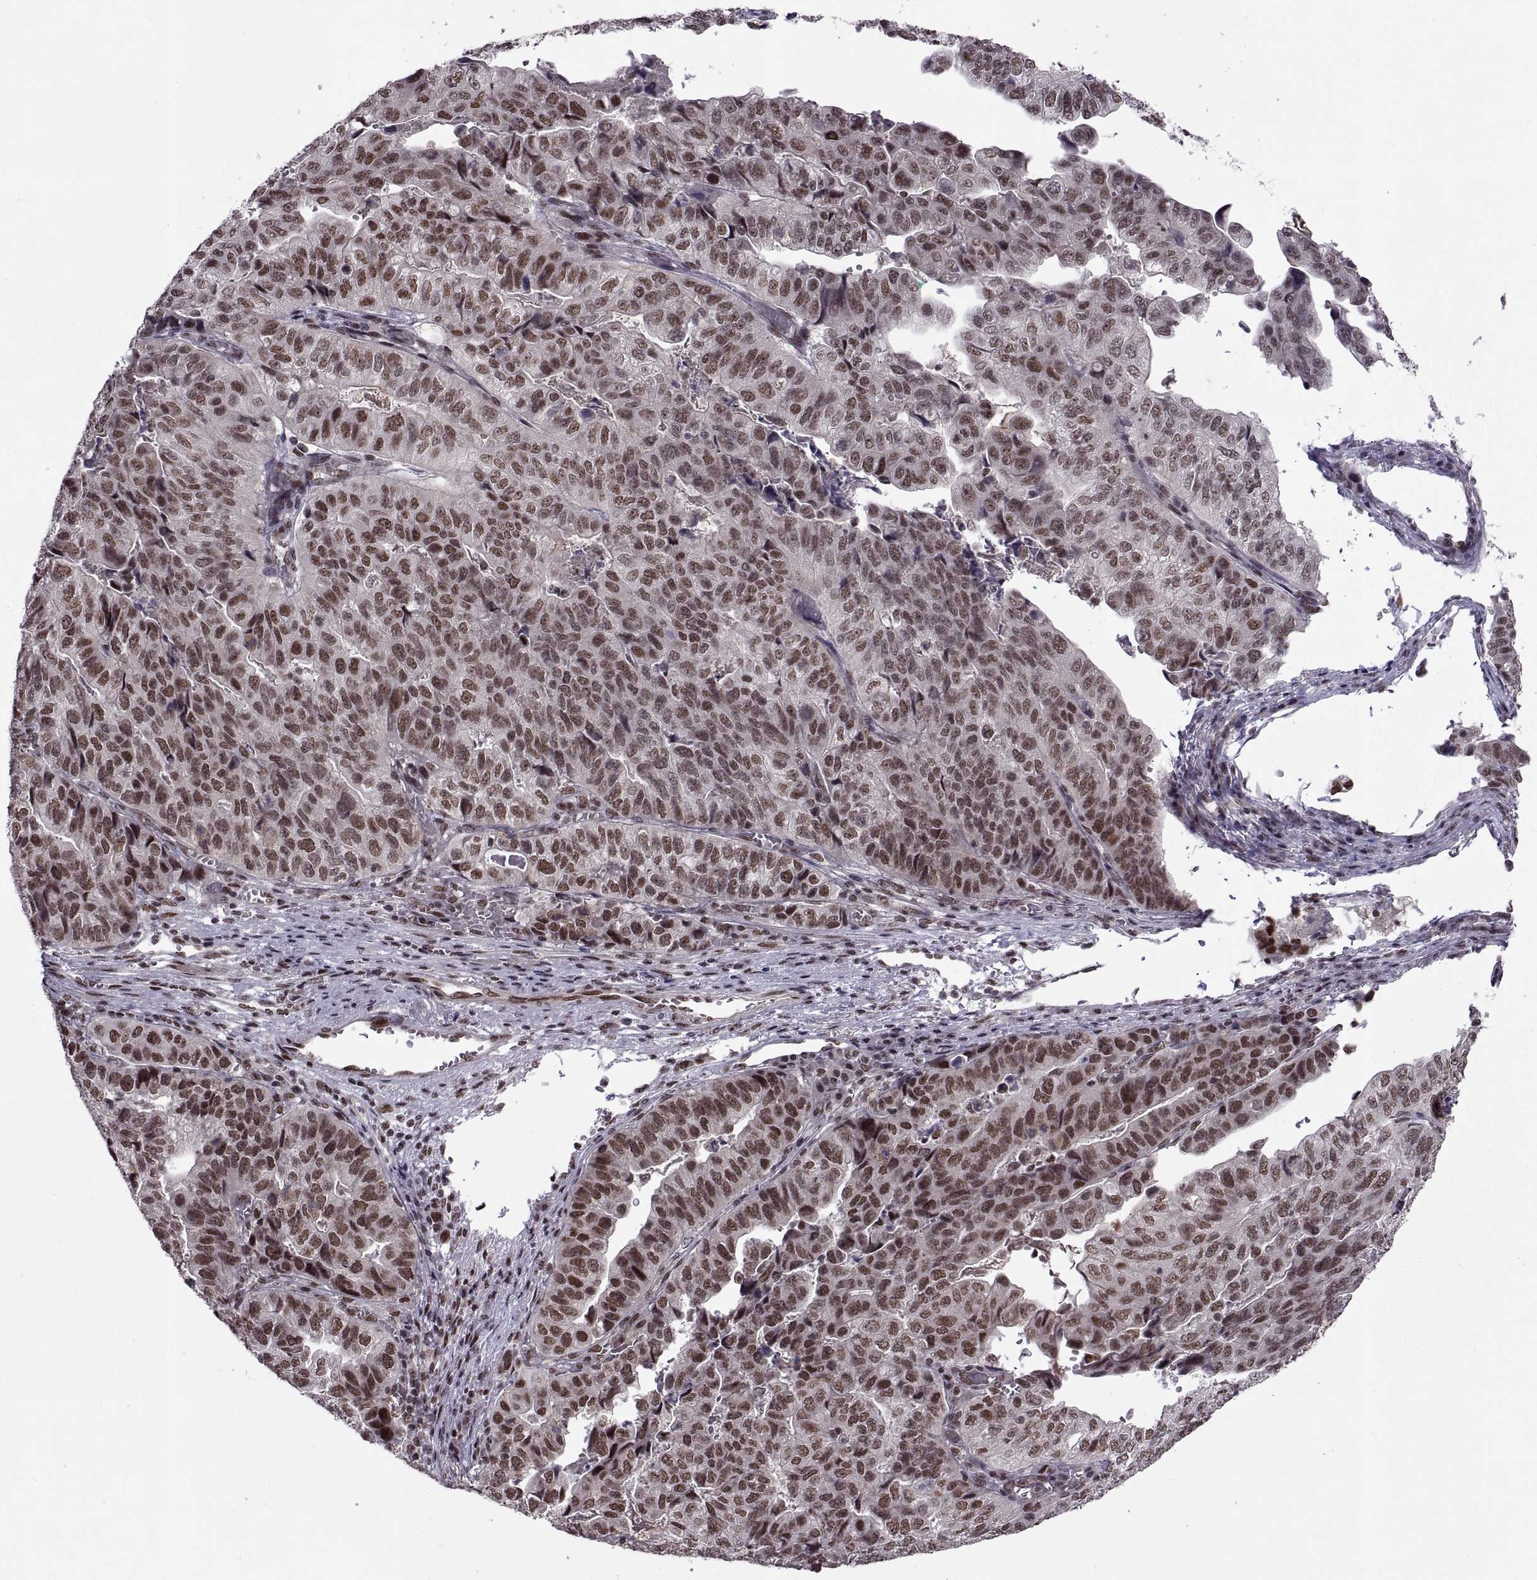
{"staining": {"intensity": "moderate", "quantity": ">75%", "location": "nuclear"}, "tissue": "stomach cancer", "cell_type": "Tumor cells", "image_type": "cancer", "snomed": [{"axis": "morphology", "description": "Adenocarcinoma, NOS"}, {"axis": "topography", "description": "Stomach, upper"}], "caption": "Immunohistochemistry (IHC) staining of stomach cancer, which exhibits medium levels of moderate nuclear positivity in approximately >75% of tumor cells indicating moderate nuclear protein positivity. The staining was performed using DAB (brown) for protein detection and nuclei were counterstained in hematoxylin (blue).", "gene": "MT1E", "patient": {"sex": "female", "age": 67}}